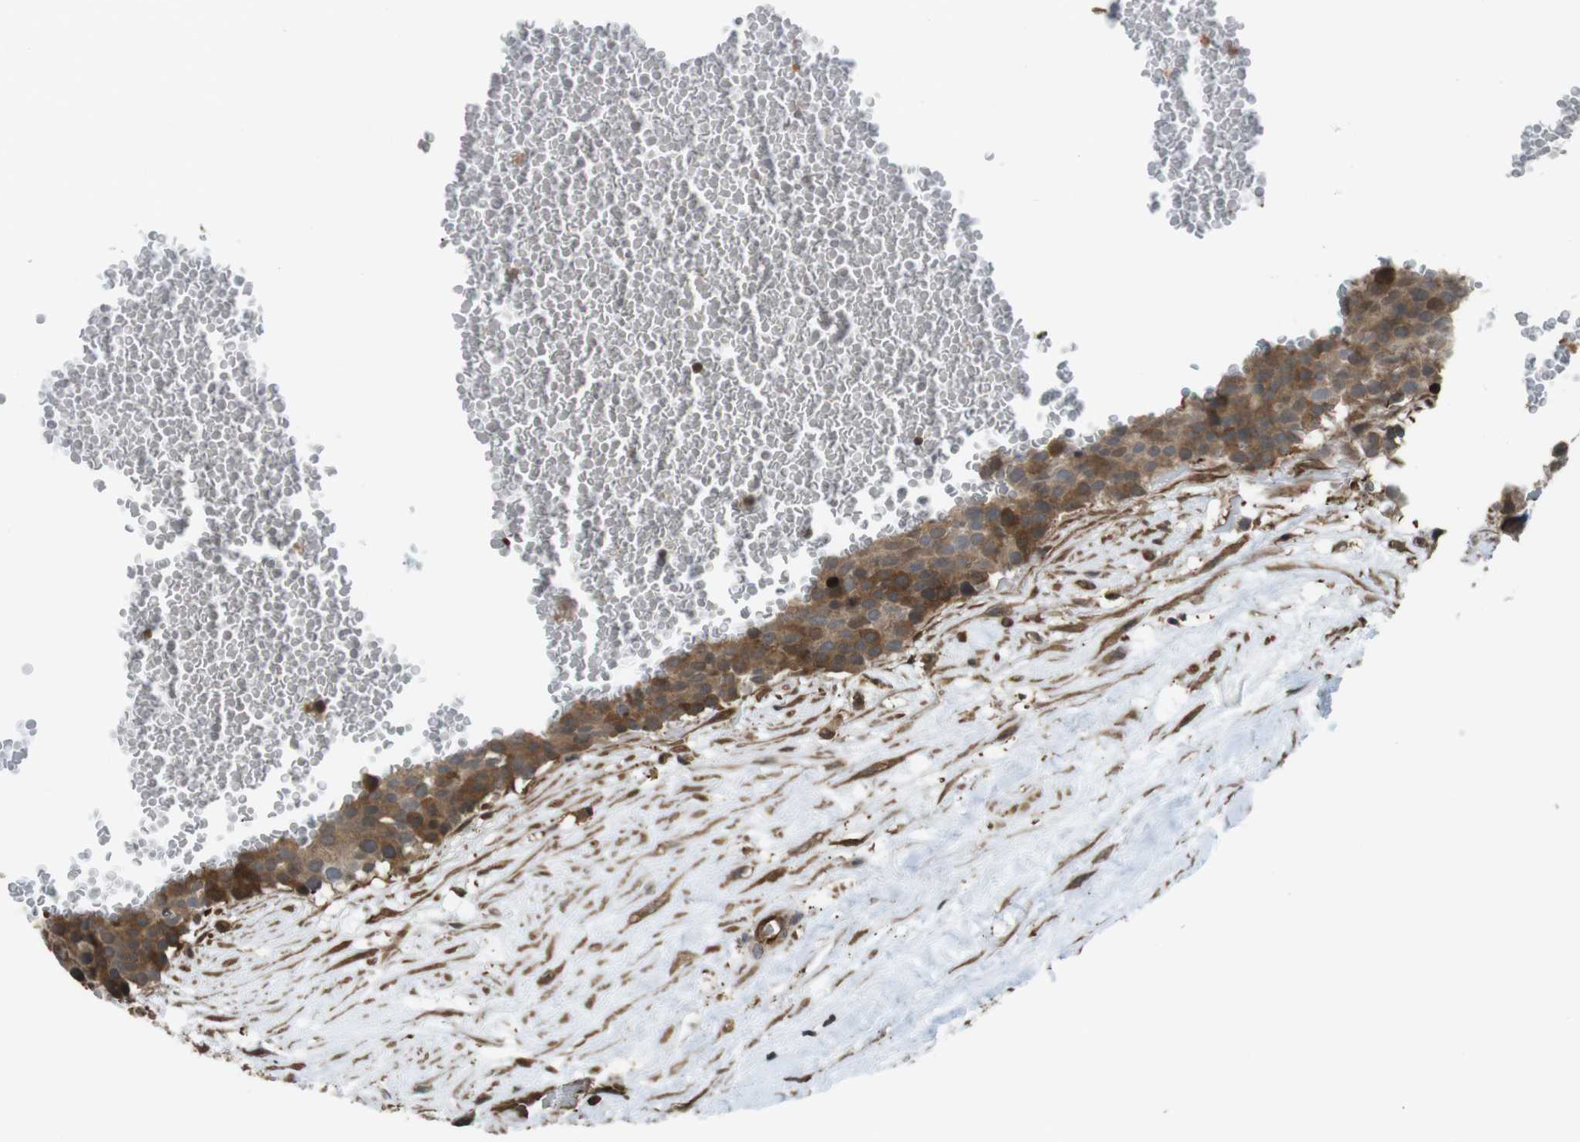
{"staining": {"intensity": "moderate", "quantity": ">75%", "location": "cytoplasmic/membranous"}, "tissue": "testis cancer", "cell_type": "Tumor cells", "image_type": "cancer", "snomed": [{"axis": "morphology", "description": "Seminoma, NOS"}, {"axis": "topography", "description": "Testis"}], "caption": "Testis seminoma stained with a brown dye shows moderate cytoplasmic/membranous positive staining in approximately >75% of tumor cells.", "gene": "ARHGDIA", "patient": {"sex": "male", "age": 71}}